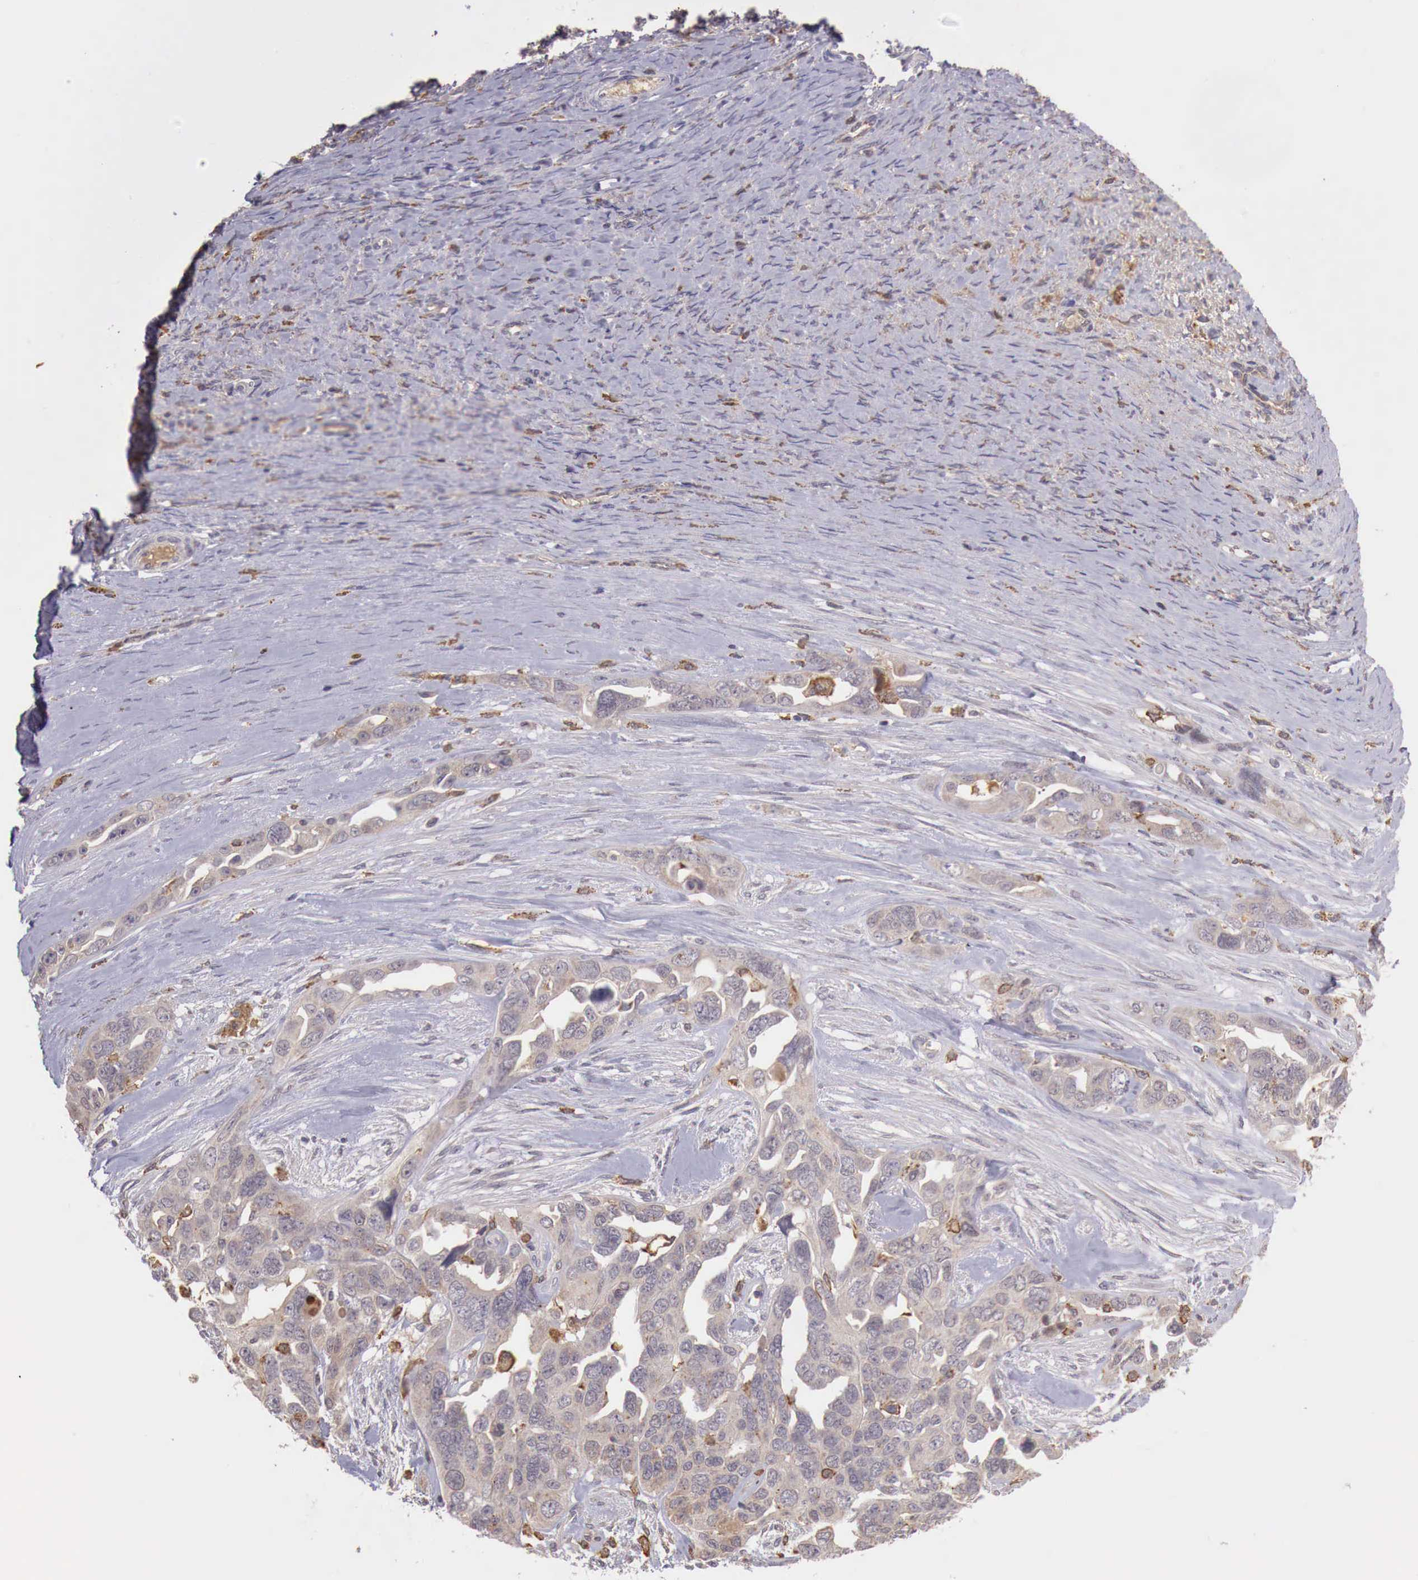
{"staining": {"intensity": "weak", "quantity": "25%-75%", "location": "cytoplasmic/membranous"}, "tissue": "ovarian cancer", "cell_type": "Tumor cells", "image_type": "cancer", "snomed": [{"axis": "morphology", "description": "Cystadenocarcinoma, serous, NOS"}, {"axis": "topography", "description": "Ovary"}], "caption": "The micrograph shows staining of serous cystadenocarcinoma (ovarian), revealing weak cytoplasmic/membranous protein expression (brown color) within tumor cells. (Stains: DAB (3,3'-diaminobenzidine) in brown, nuclei in blue, Microscopy: brightfield microscopy at high magnification).", "gene": "CHRDL1", "patient": {"sex": "female", "age": 63}}